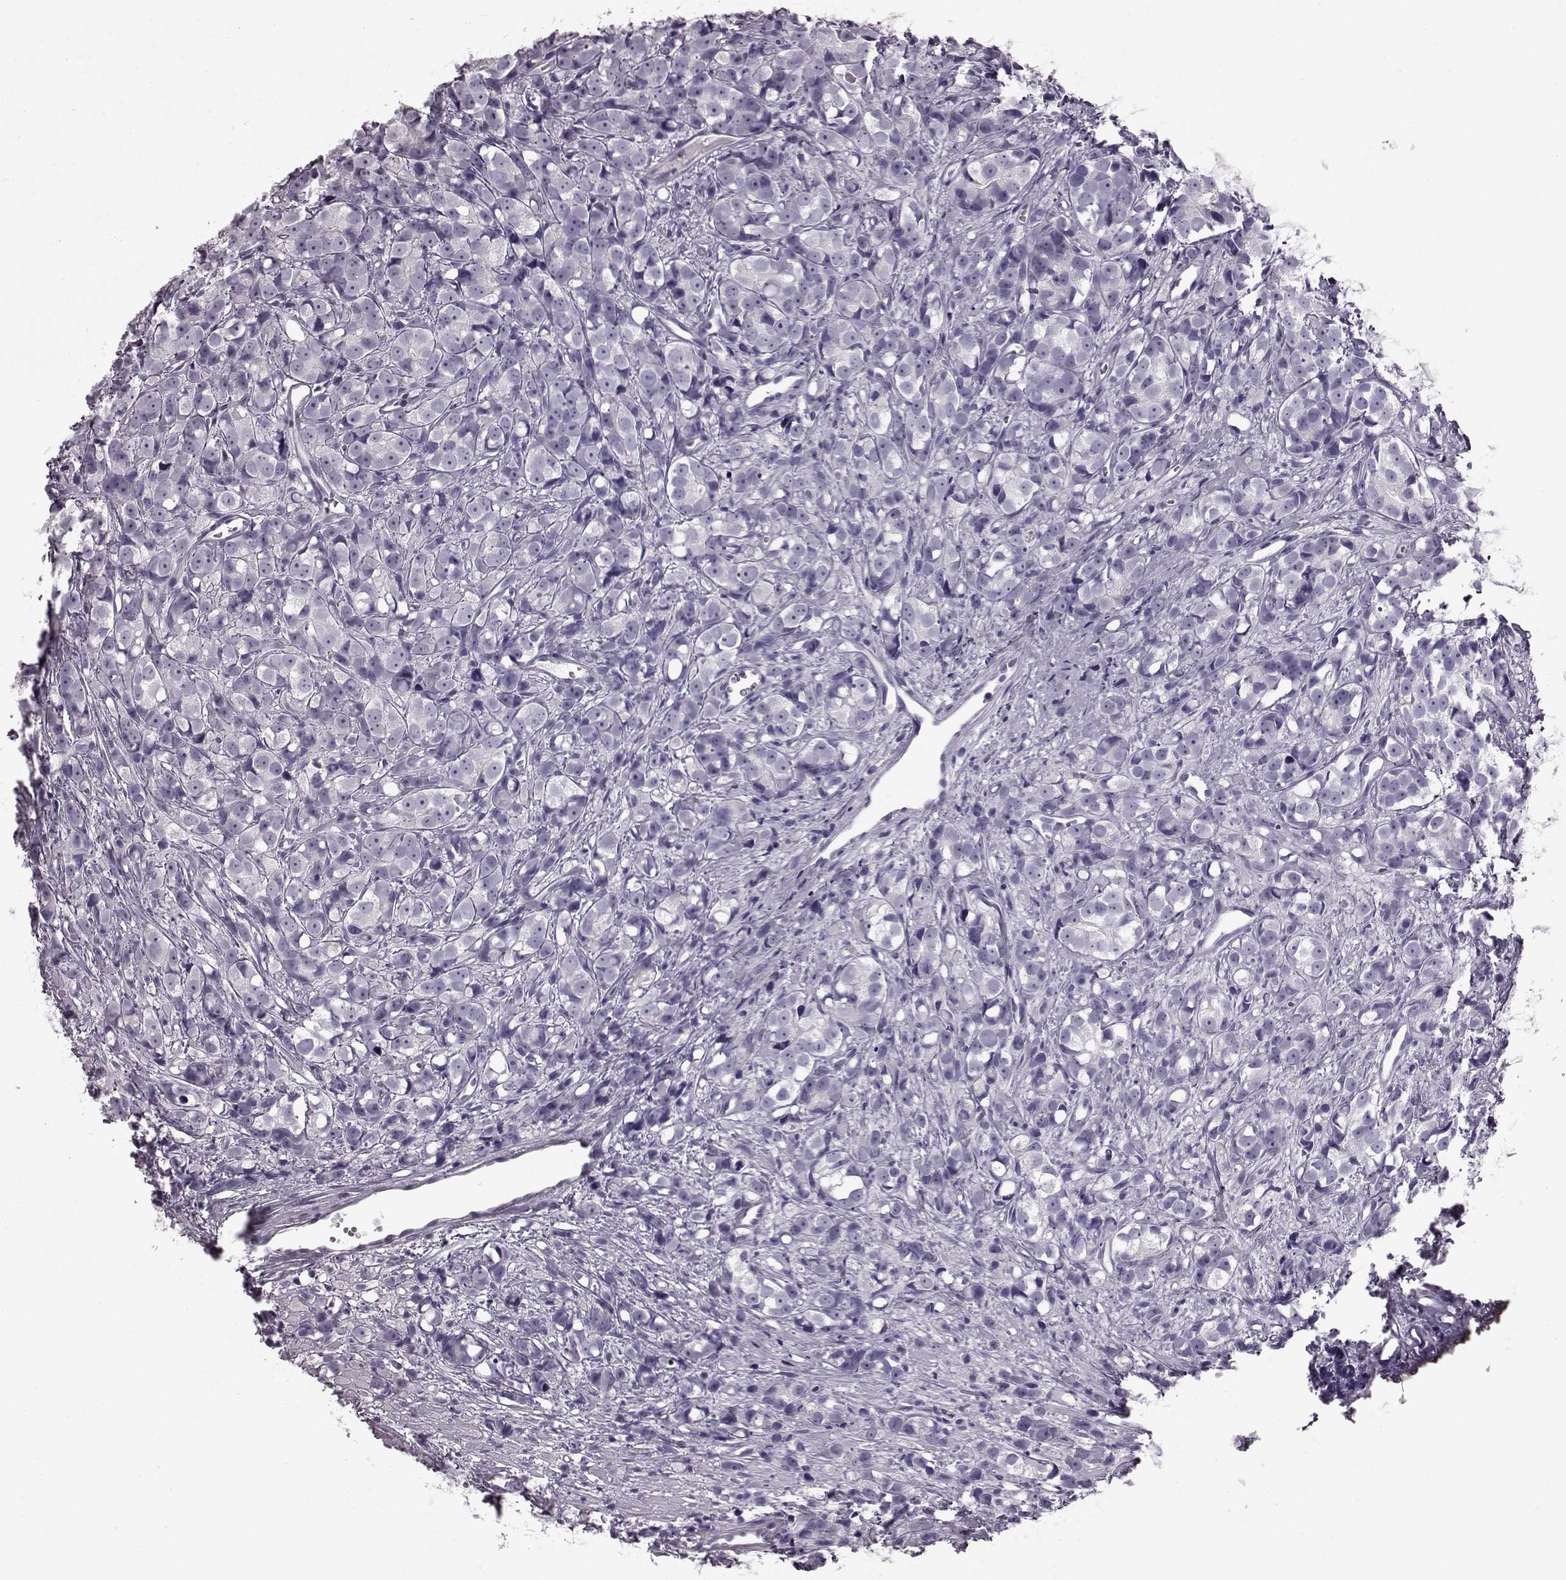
{"staining": {"intensity": "negative", "quantity": "none", "location": "none"}, "tissue": "prostate cancer", "cell_type": "Tumor cells", "image_type": "cancer", "snomed": [{"axis": "morphology", "description": "Adenocarcinoma, High grade"}, {"axis": "topography", "description": "Prostate"}], "caption": "IHC micrograph of neoplastic tissue: human prostate high-grade adenocarcinoma stained with DAB reveals no significant protein staining in tumor cells.", "gene": "TCHHL1", "patient": {"sex": "male", "age": 77}}